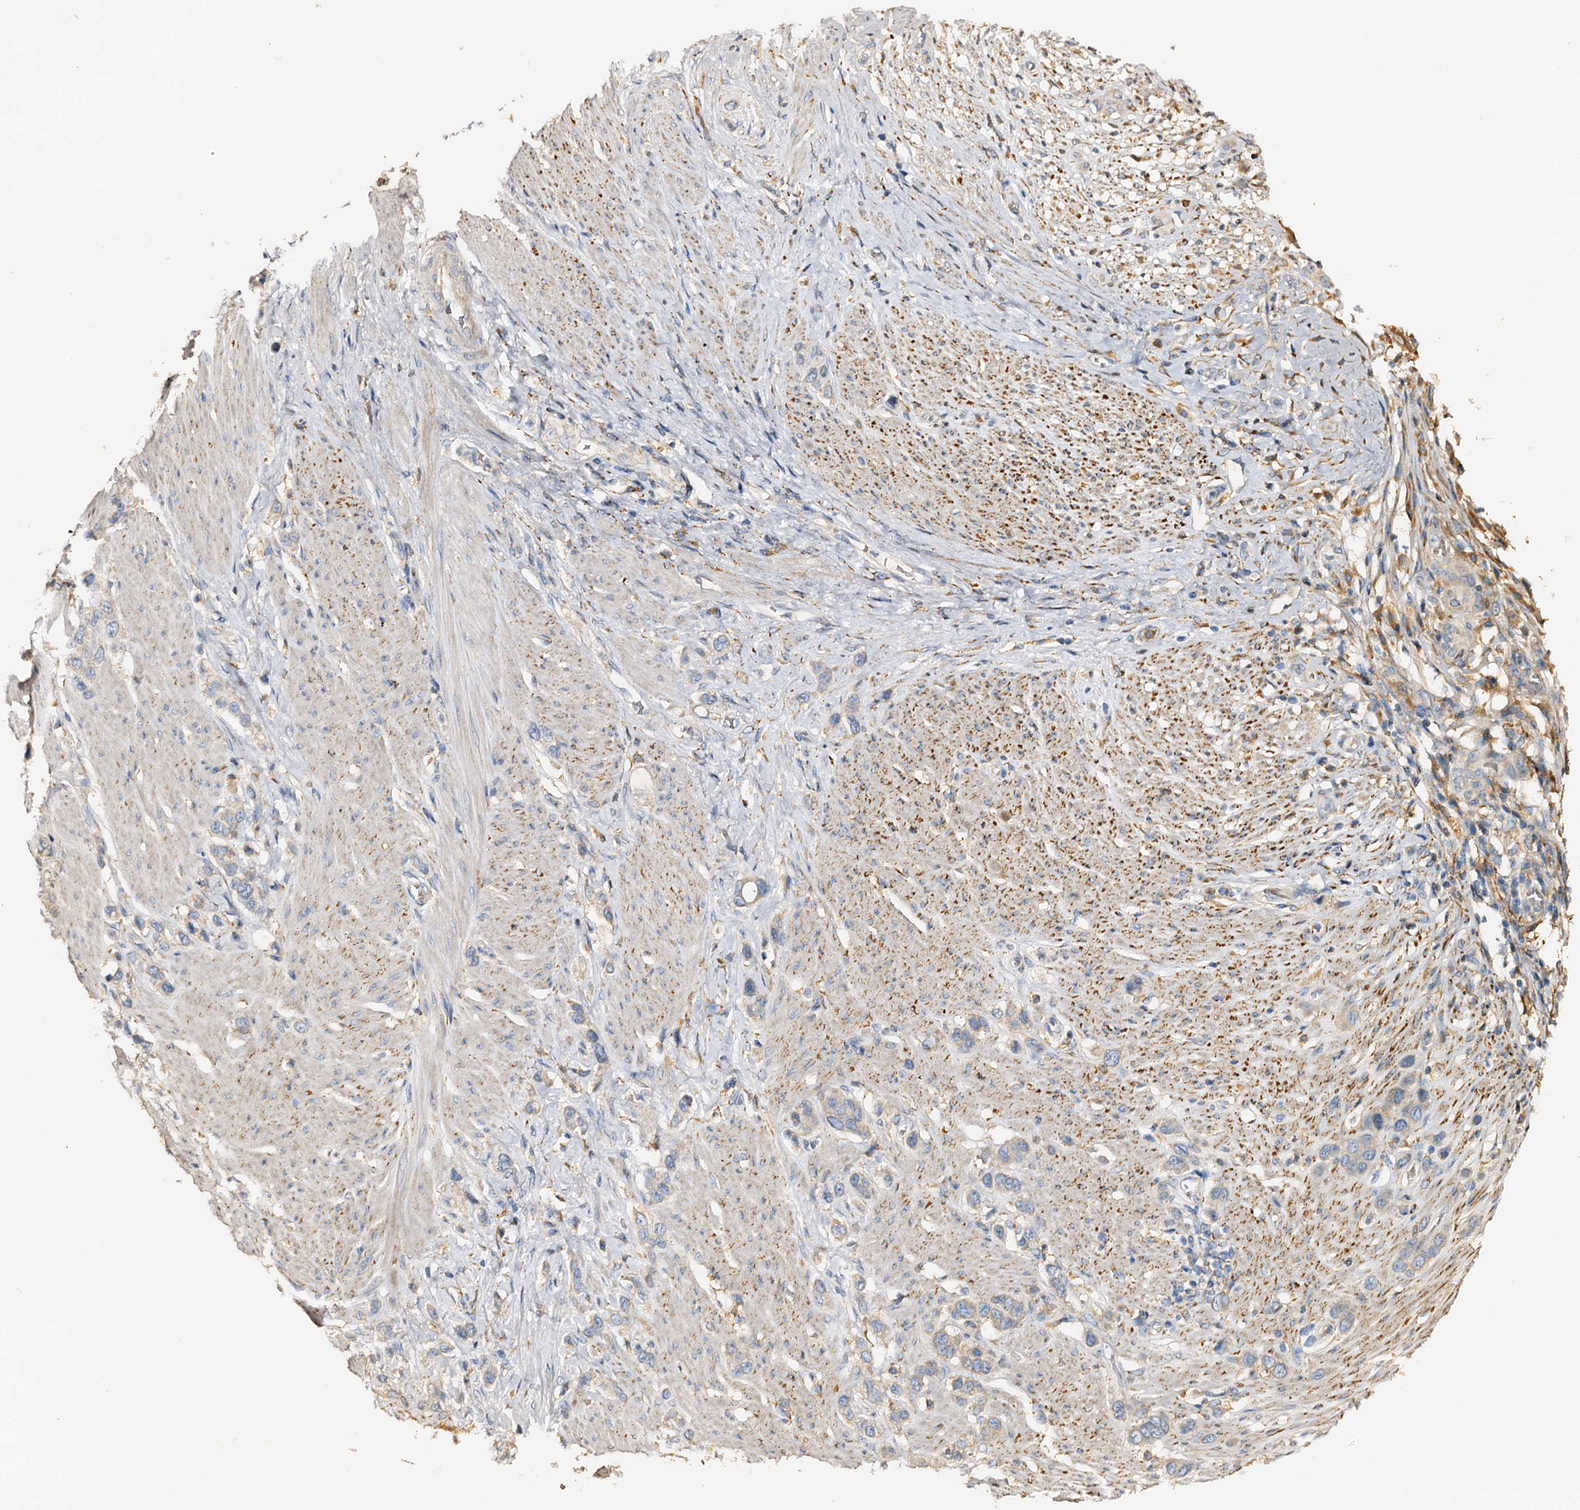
{"staining": {"intensity": "negative", "quantity": "none", "location": "none"}, "tissue": "stomach cancer", "cell_type": "Tumor cells", "image_type": "cancer", "snomed": [{"axis": "morphology", "description": "Adenocarcinoma, NOS"}, {"axis": "morphology", "description": "Adenocarcinoma, High grade"}, {"axis": "topography", "description": "Stomach, upper"}, {"axis": "topography", "description": "Stomach, lower"}], "caption": "The IHC micrograph has no significant expression in tumor cells of stomach cancer (adenocarcinoma) tissue. (DAB immunohistochemistry (IHC) visualized using brightfield microscopy, high magnification).", "gene": "DMXL2", "patient": {"sex": "female", "age": 65}}